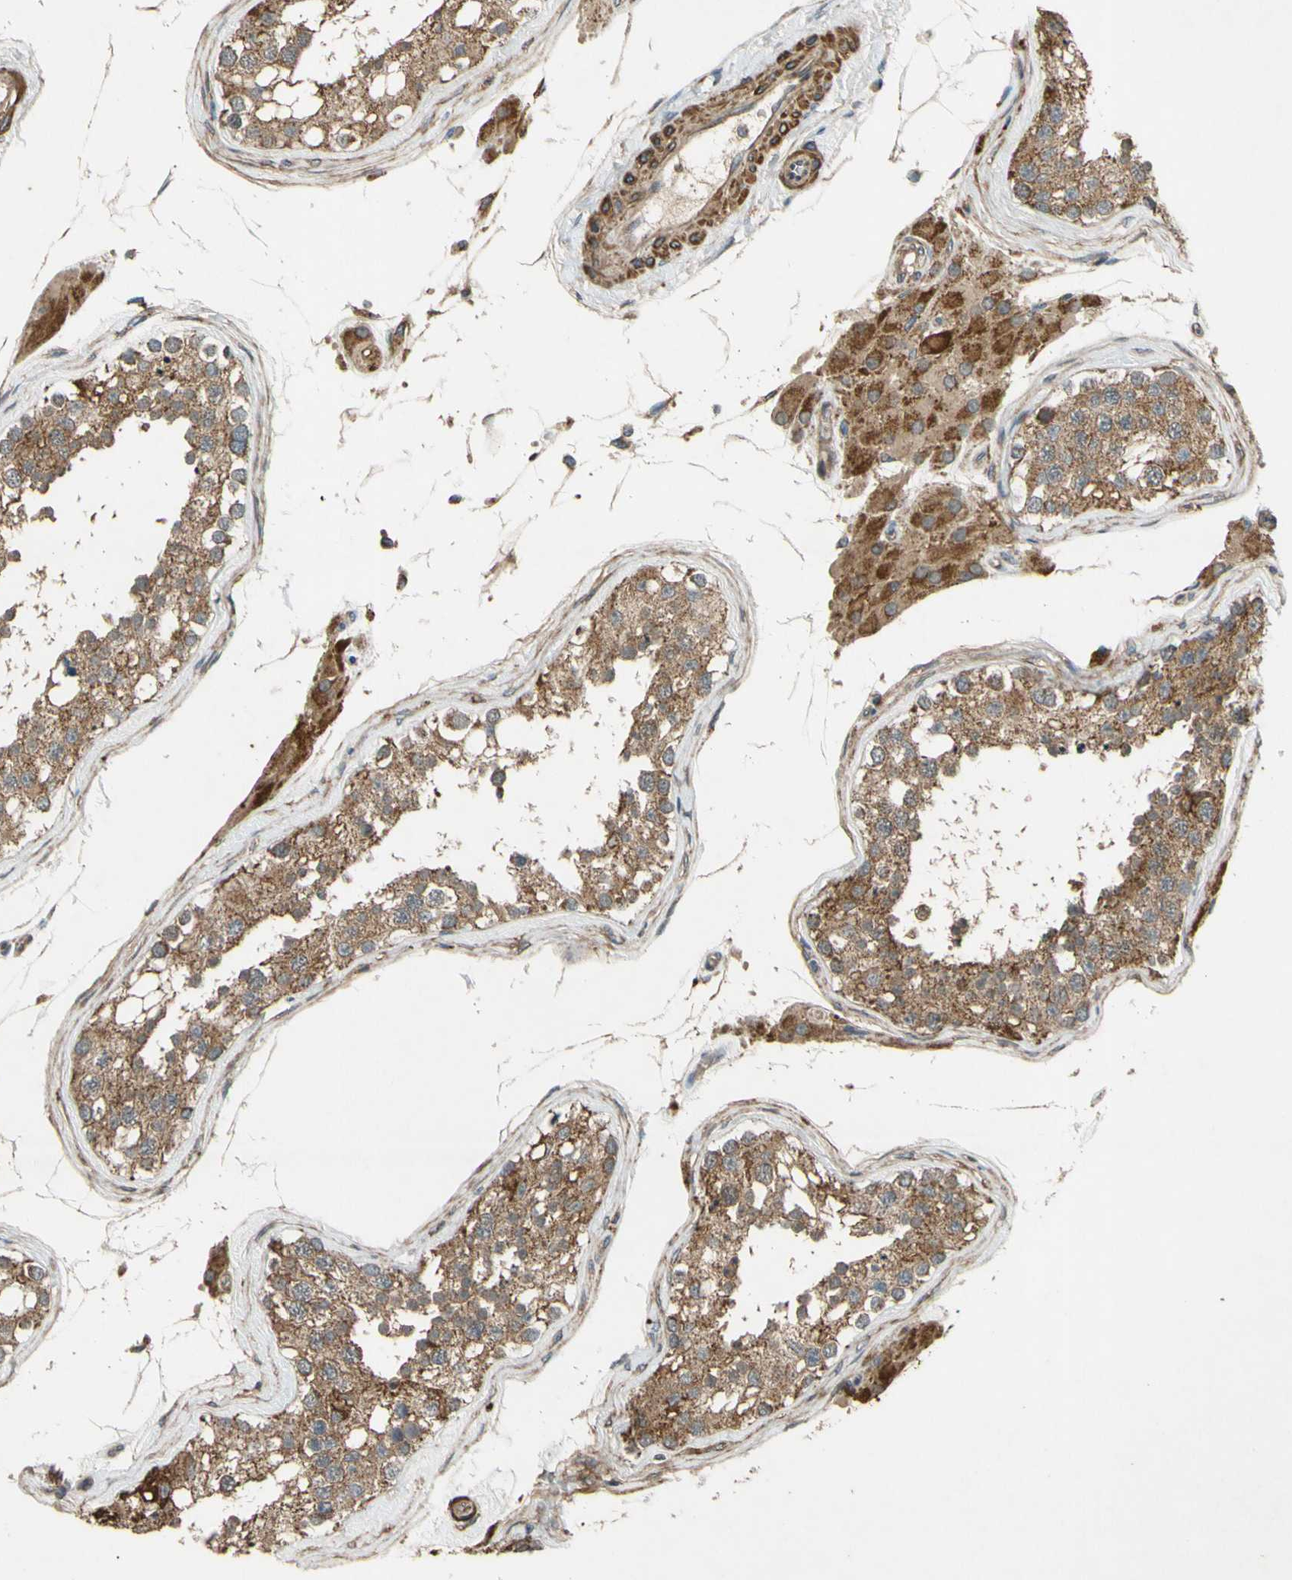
{"staining": {"intensity": "moderate", "quantity": "25%-75%", "location": "cytoplasmic/membranous"}, "tissue": "testis", "cell_type": "Cells in seminiferous ducts", "image_type": "normal", "snomed": [{"axis": "morphology", "description": "Normal tissue, NOS"}, {"axis": "topography", "description": "Testis"}], "caption": "Protein expression analysis of unremarkable testis shows moderate cytoplasmic/membranous positivity in about 25%-75% of cells in seminiferous ducts.", "gene": "PARD6A", "patient": {"sex": "male", "age": 68}}